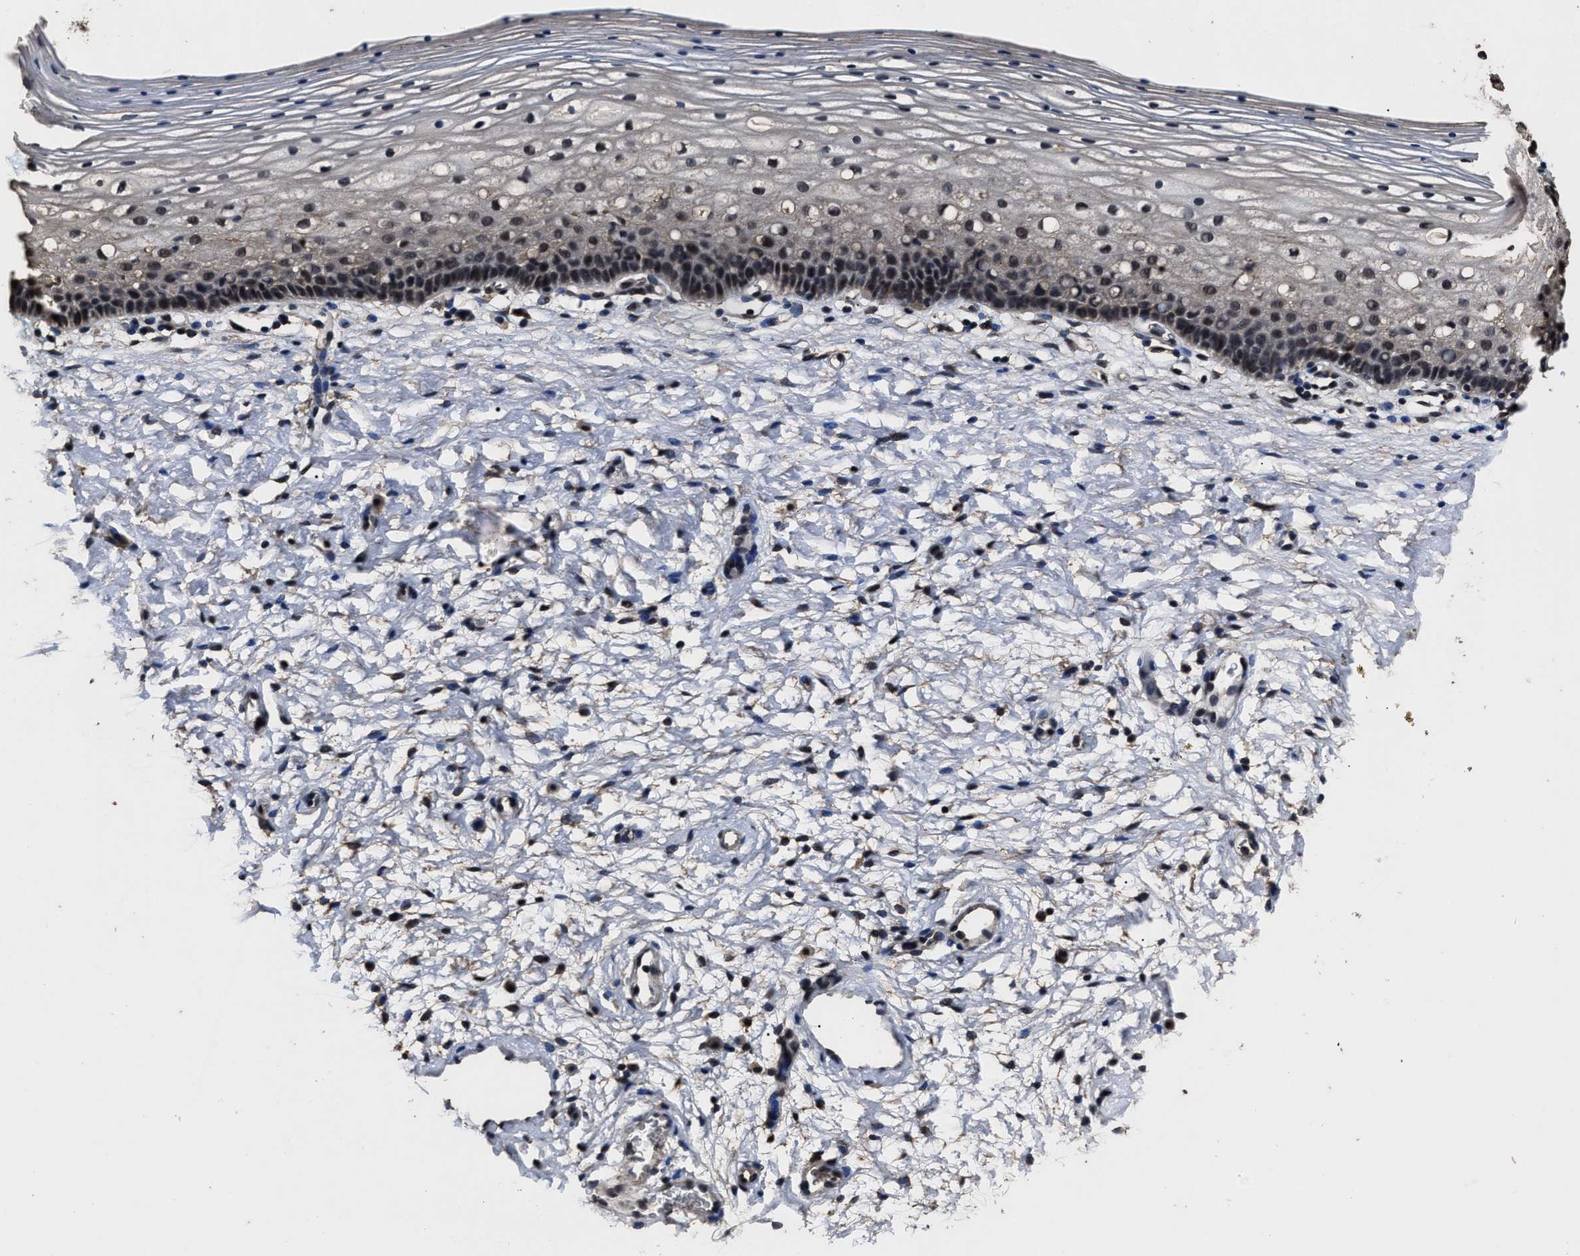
{"staining": {"intensity": "moderate", "quantity": "25%-75%", "location": "cytoplasmic/membranous"}, "tissue": "cervix", "cell_type": "Glandular cells", "image_type": "normal", "snomed": [{"axis": "morphology", "description": "Normal tissue, NOS"}, {"axis": "topography", "description": "Cervix"}], "caption": "Protein staining of normal cervix demonstrates moderate cytoplasmic/membranous positivity in about 25%-75% of glandular cells. Using DAB (3,3'-diaminobenzidine) (brown) and hematoxylin (blue) stains, captured at high magnification using brightfield microscopy.", "gene": "RSBN1L", "patient": {"sex": "female", "age": 72}}